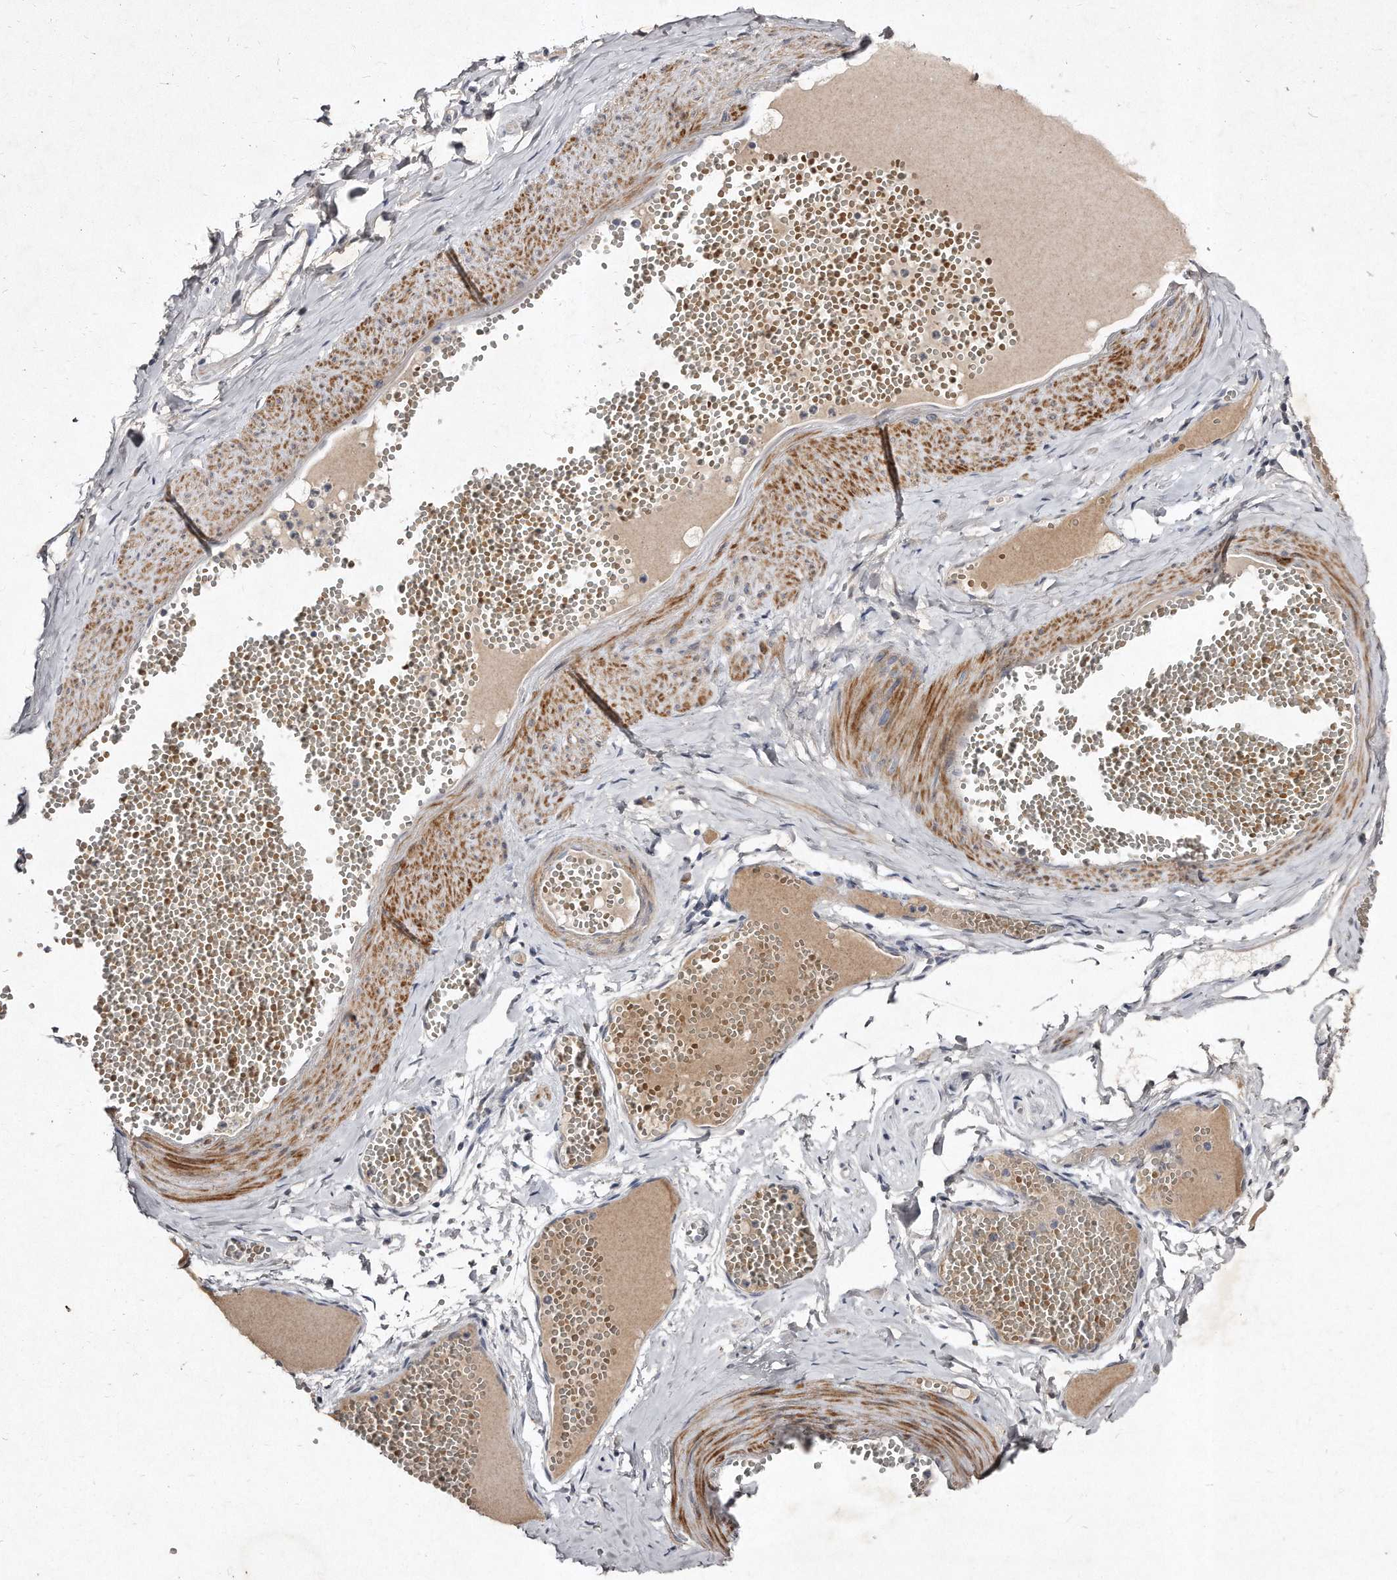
{"staining": {"intensity": "weak", "quantity": ">75%", "location": "cytoplasmic/membranous"}, "tissue": "adipose tissue", "cell_type": "Adipocytes", "image_type": "normal", "snomed": [{"axis": "morphology", "description": "Normal tissue, NOS"}, {"axis": "topography", "description": "Smooth muscle"}, {"axis": "topography", "description": "Peripheral nerve tissue"}], "caption": "Immunohistochemical staining of unremarkable adipose tissue exhibits weak cytoplasmic/membranous protein positivity in about >75% of adipocytes.", "gene": "TECR", "patient": {"sex": "female", "age": 39}}